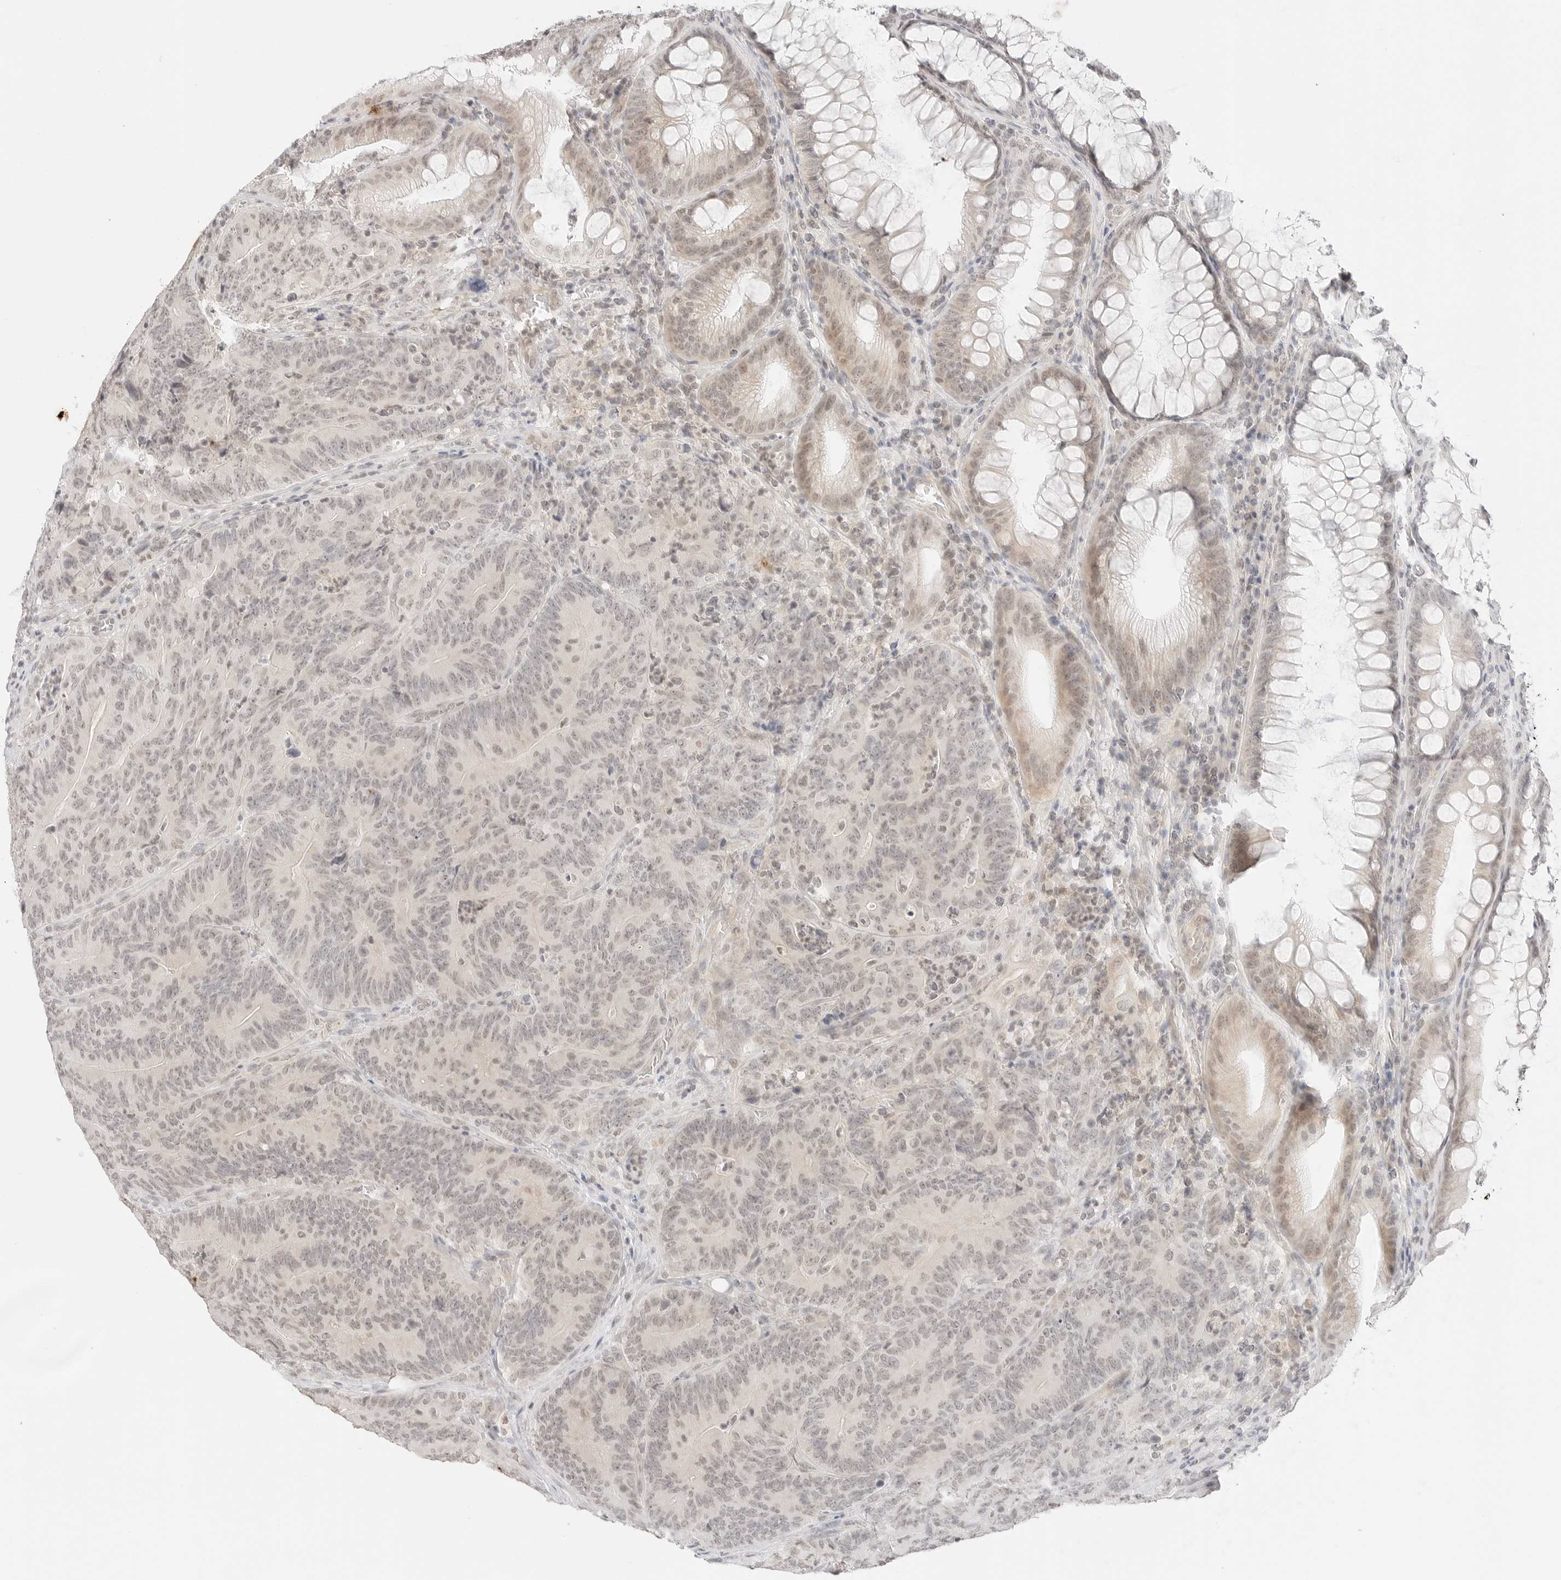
{"staining": {"intensity": "weak", "quantity": "25%-75%", "location": "cytoplasmic/membranous,nuclear"}, "tissue": "colorectal cancer", "cell_type": "Tumor cells", "image_type": "cancer", "snomed": [{"axis": "morphology", "description": "Normal tissue, NOS"}, {"axis": "topography", "description": "Colon"}], "caption": "Colorectal cancer tissue demonstrates weak cytoplasmic/membranous and nuclear staining in approximately 25%-75% of tumor cells, visualized by immunohistochemistry. Nuclei are stained in blue.", "gene": "GPR34", "patient": {"sex": "female", "age": 82}}